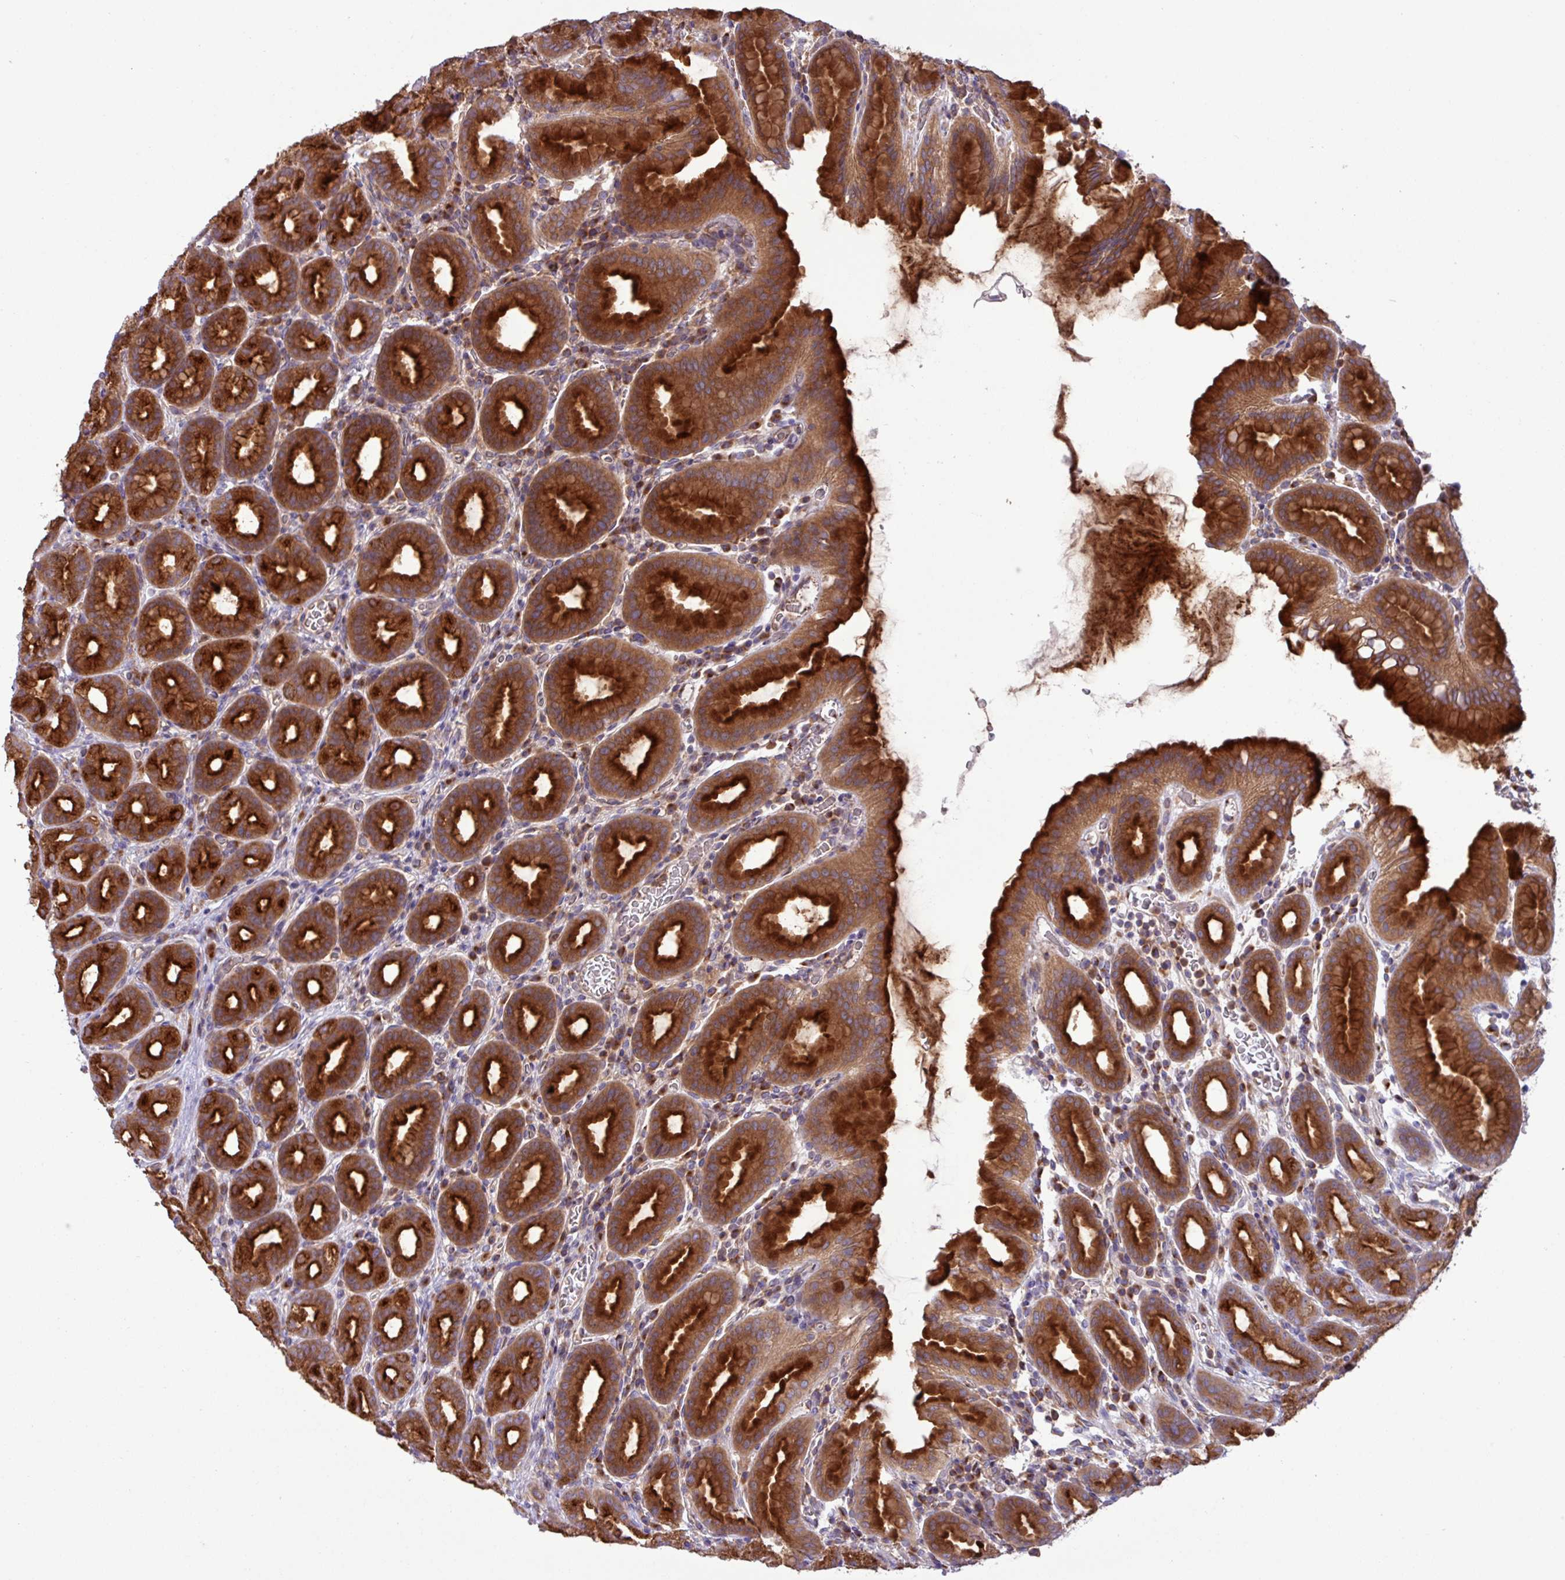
{"staining": {"intensity": "strong", "quantity": ">75%", "location": "cytoplasmic/membranous"}, "tissue": "stomach", "cell_type": "Glandular cells", "image_type": "normal", "snomed": [{"axis": "morphology", "description": "Normal tissue, NOS"}, {"axis": "topography", "description": "Stomach, upper"}, {"axis": "topography", "description": "Stomach"}], "caption": "IHC (DAB) staining of normal stomach exhibits strong cytoplasmic/membranous protein positivity in about >75% of glandular cells.", "gene": "RAB19", "patient": {"sex": "male", "age": 68}}